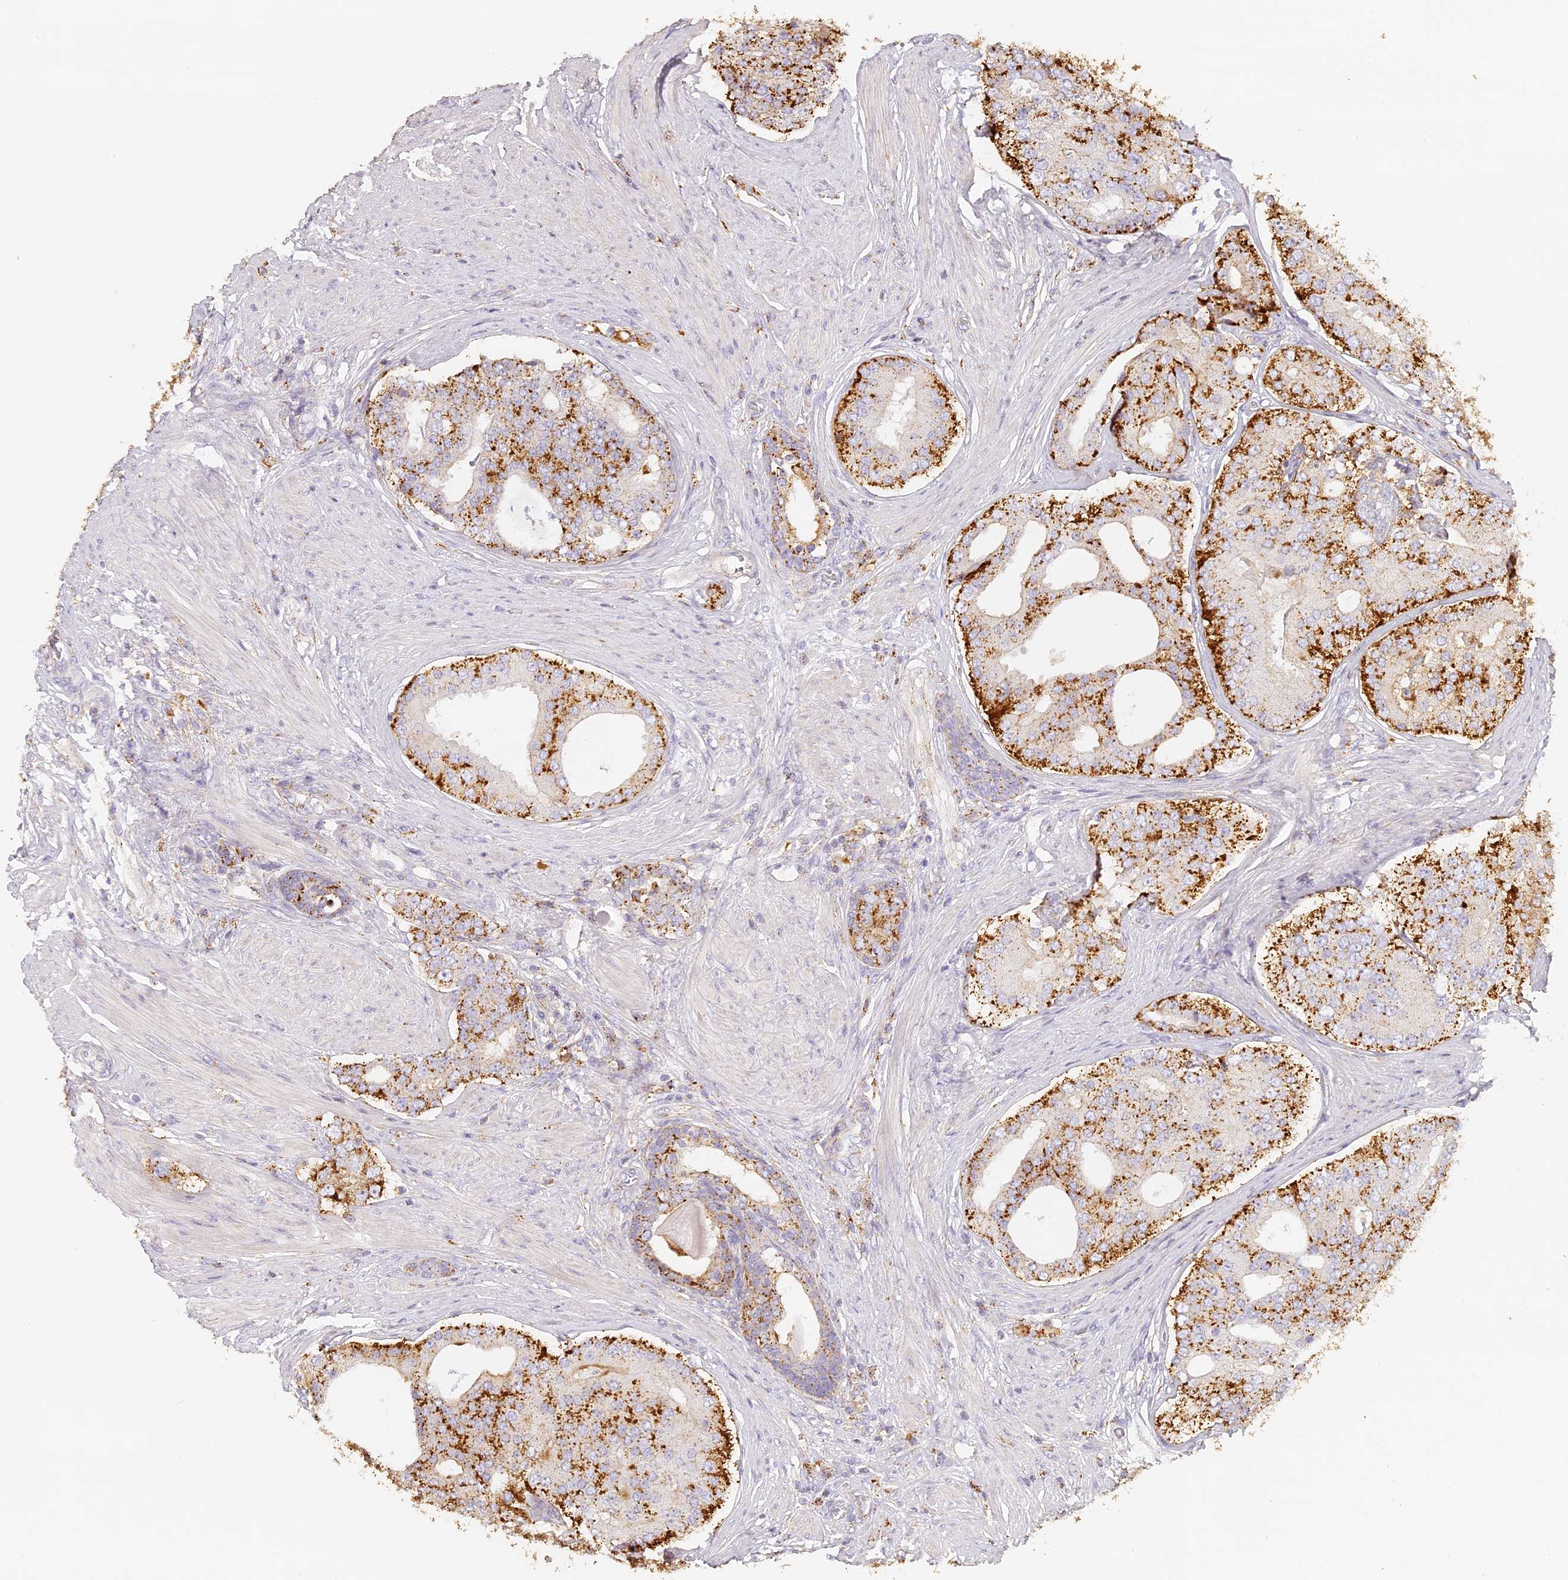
{"staining": {"intensity": "strong", "quantity": ">75%", "location": "cytoplasmic/membranous"}, "tissue": "prostate cancer", "cell_type": "Tumor cells", "image_type": "cancer", "snomed": [{"axis": "morphology", "description": "Adenocarcinoma, High grade"}, {"axis": "topography", "description": "Prostate"}], "caption": "Strong cytoplasmic/membranous positivity for a protein is identified in about >75% of tumor cells of adenocarcinoma (high-grade) (prostate) using immunohistochemistry.", "gene": "LAMP2", "patient": {"sex": "male", "age": 56}}